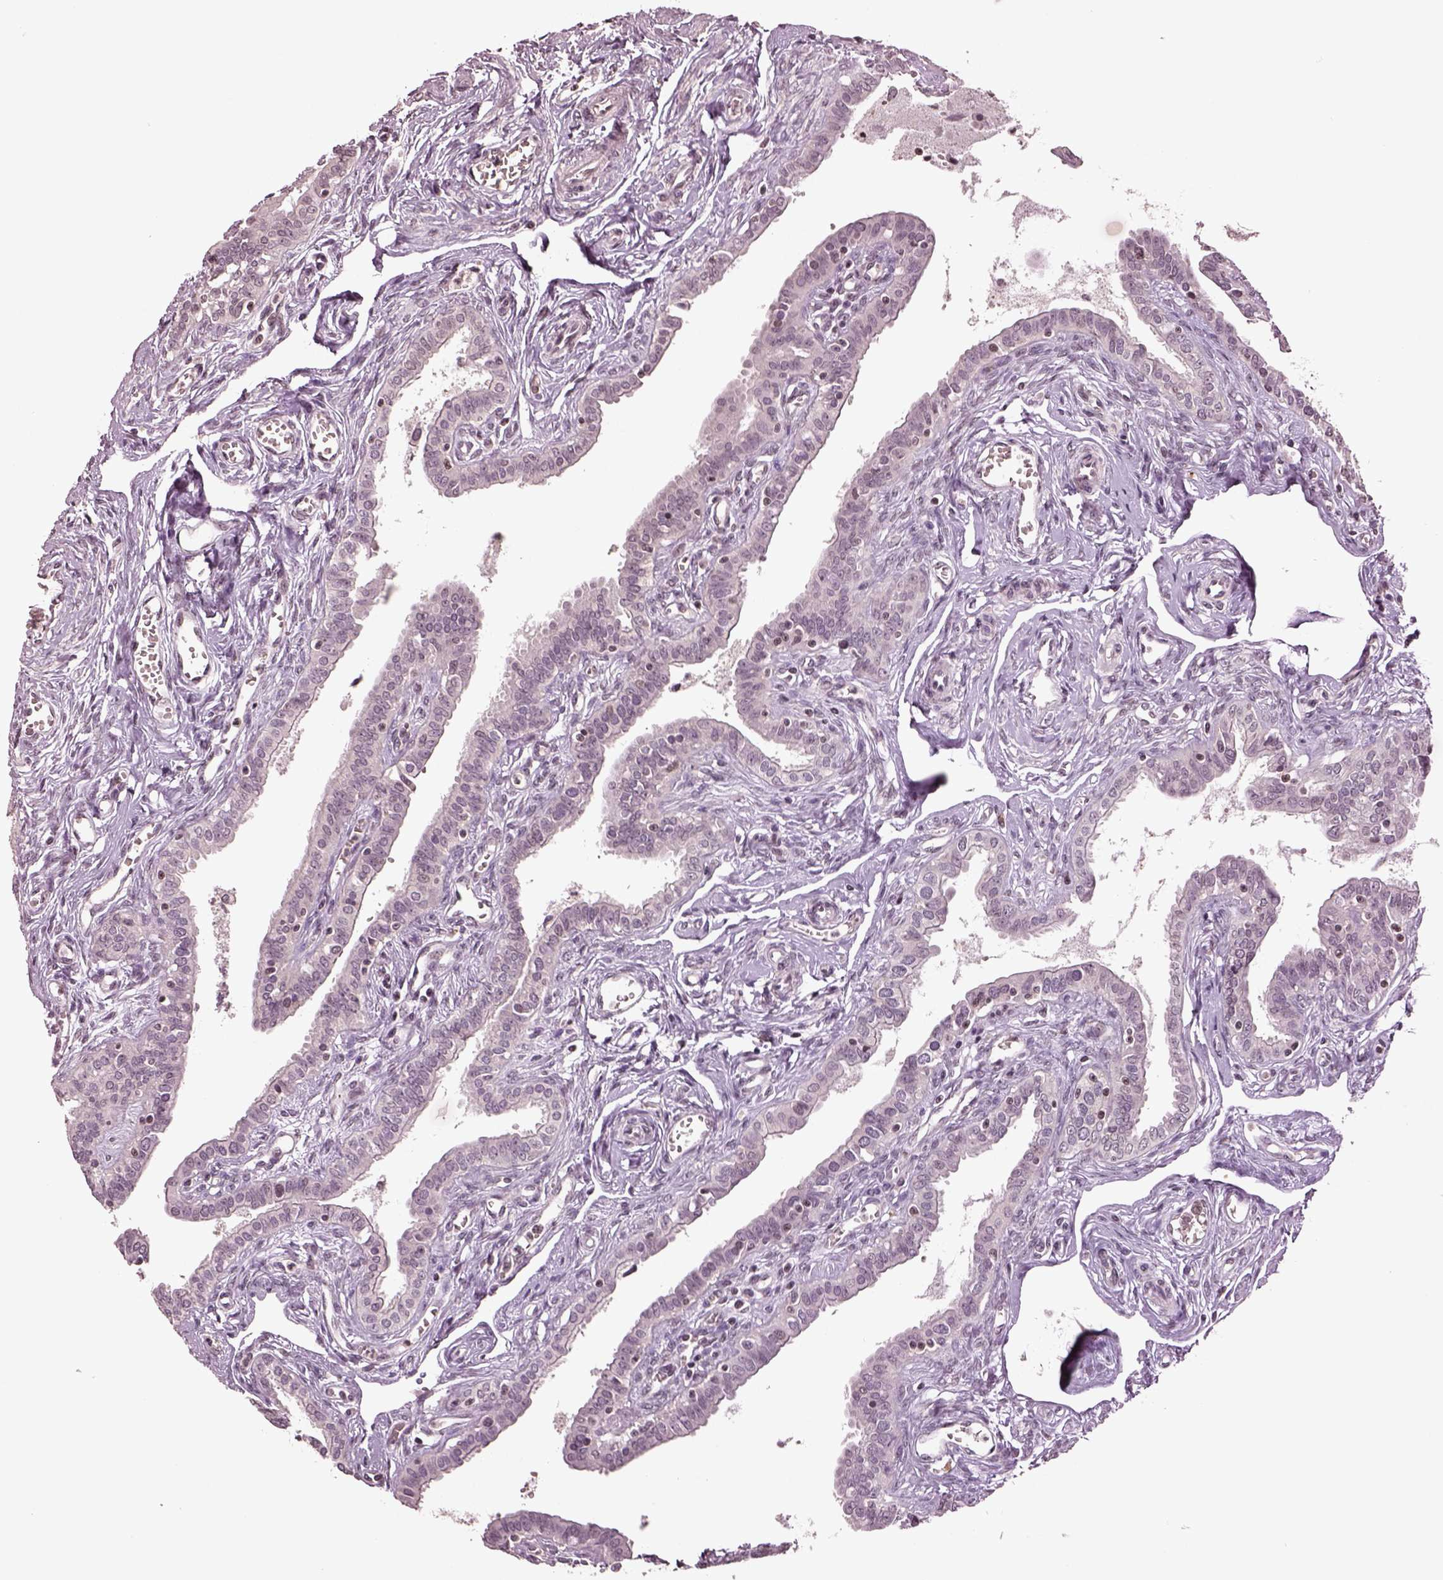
{"staining": {"intensity": "negative", "quantity": "none", "location": "none"}, "tissue": "fallopian tube", "cell_type": "Glandular cells", "image_type": "normal", "snomed": [{"axis": "morphology", "description": "Normal tissue, NOS"}, {"axis": "morphology", "description": "Carcinoma, endometroid"}, {"axis": "topography", "description": "Fallopian tube"}, {"axis": "topography", "description": "Ovary"}], "caption": "High power microscopy micrograph of an immunohistochemistry micrograph of normal fallopian tube, revealing no significant expression in glandular cells.", "gene": "GRM4", "patient": {"sex": "female", "age": 42}}